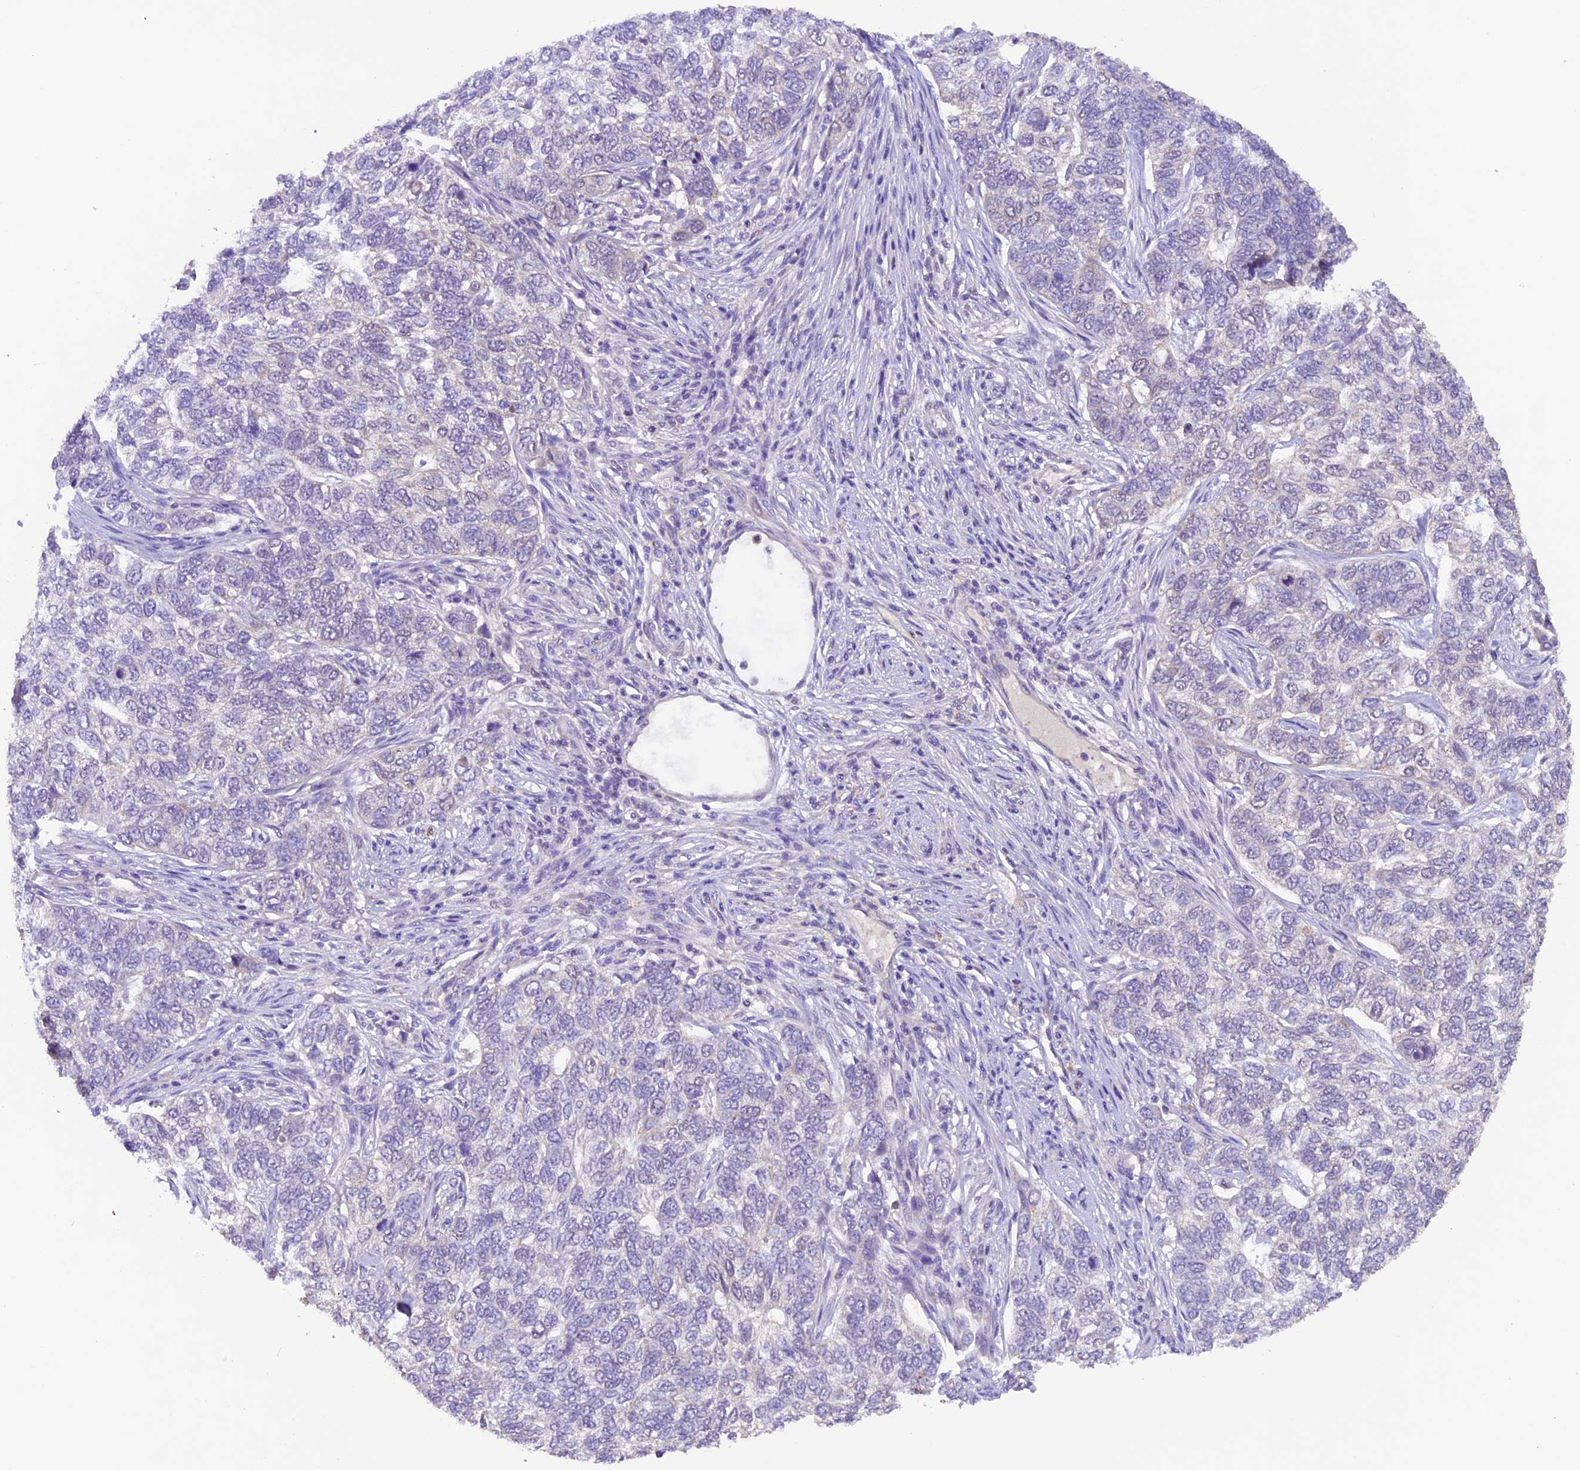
{"staining": {"intensity": "negative", "quantity": "none", "location": "none"}, "tissue": "skin cancer", "cell_type": "Tumor cells", "image_type": "cancer", "snomed": [{"axis": "morphology", "description": "Basal cell carcinoma"}, {"axis": "topography", "description": "Skin"}], "caption": "Protein analysis of skin cancer exhibits no significant expression in tumor cells.", "gene": "NCK2", "patient": {"sex": "female", "age": 65}}